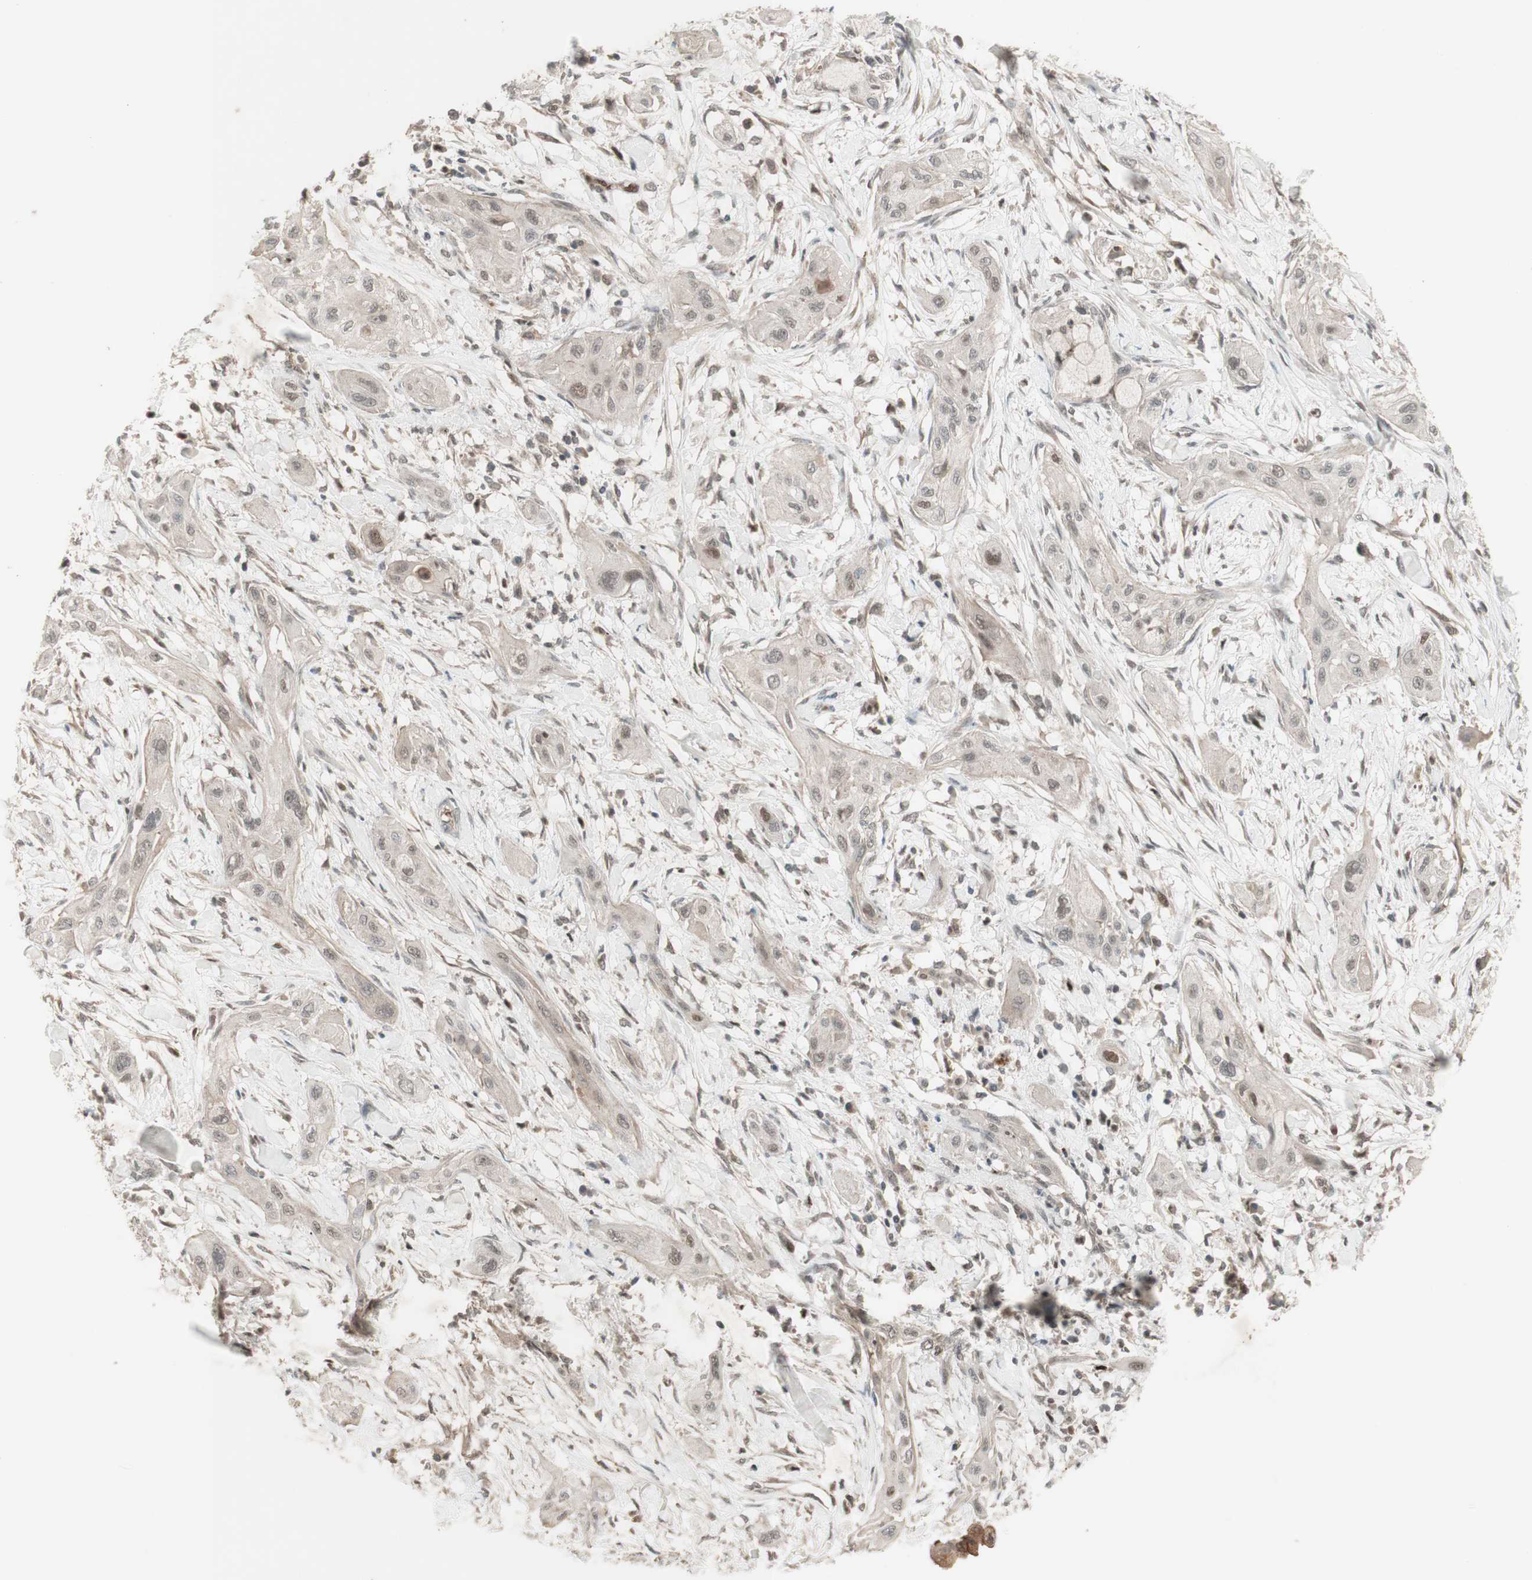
{"staining": {"intensity": "weak", "quantity": "25%-75%", "location": "cytoplasmic/membranous,nuclear"}, "tissue": "lung cancer", "cell_type": "Tumor cells", "image_type": "cancer", "snomed": [{"axis": "morphology", "description": "Squamous cell carcinoma, NOS"}, {"axis": "topography", "description": "Lung"}], "caption": "Brown immunohistochemical staining in human lung cancer (squamous cell carcinoma) shows weak cytoplasmic/membranous and nuclear positivity in about 25%-75% of tumor cells. The protein is shown in brown color, while the nuclei are stained blue.", "gene": "MSH6", "patient": {"sex": "female", "age": 47}}